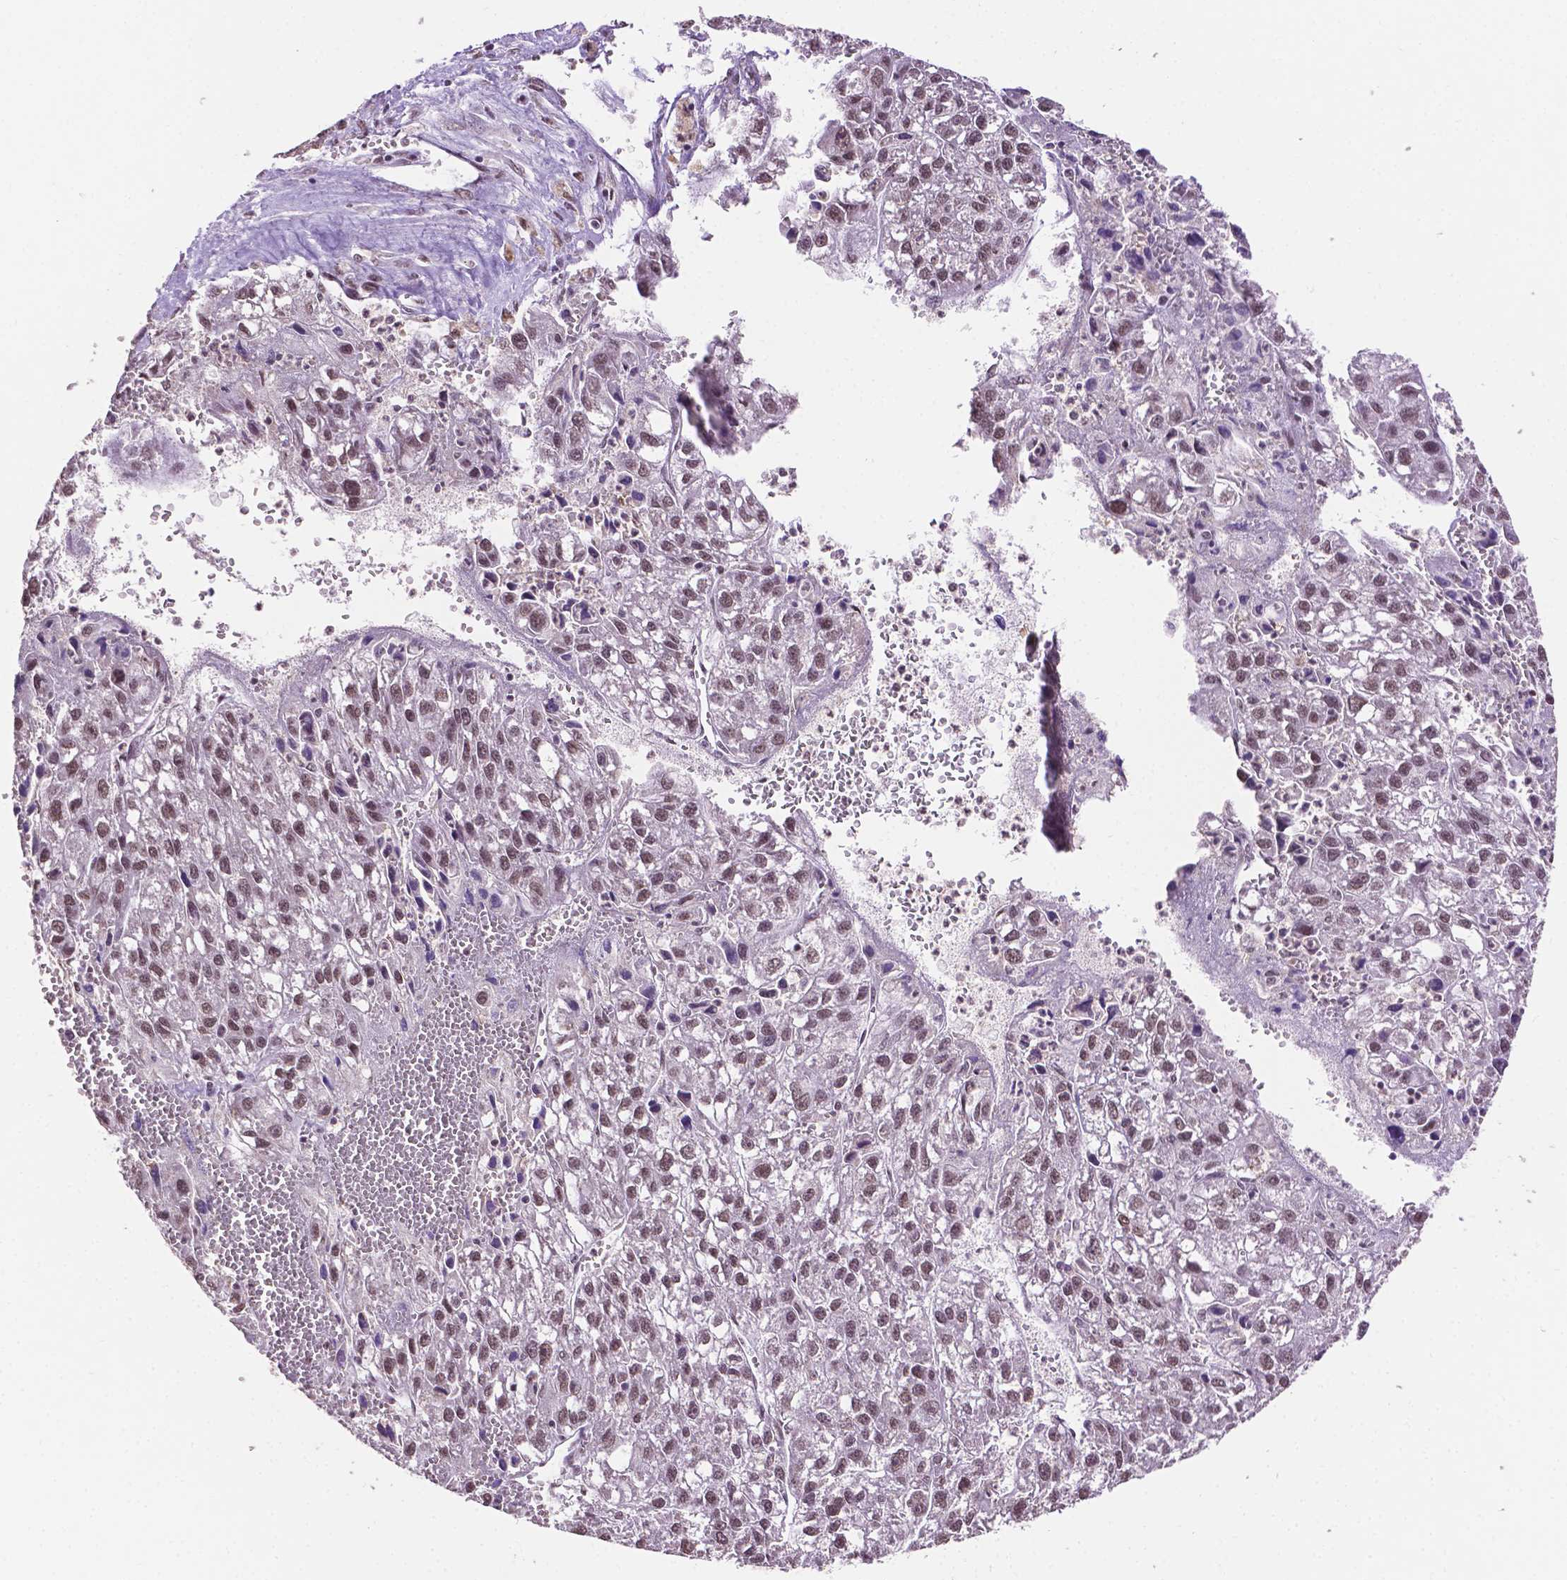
{"staining": {"intensity": "moderate", "quantity": ">75%", "location": "nuclear"}, "tissue": "liver cancer", "cell_type": "Tumor cells", "image_type": "cancer", "snomed": [{"axis": "morphology", "description": "Carcinoma, Hepatocellular, NOS"}, {"axis": "topography", "description": "Liver"}], "caption": "Protein expression analysis of liver cancer (hepatocellular carcinoma) shows moderate nuclear staining in about >75% of tumor cells.", "gene": "PTPN6", "patient": {"sex": "female", "age": 70}}